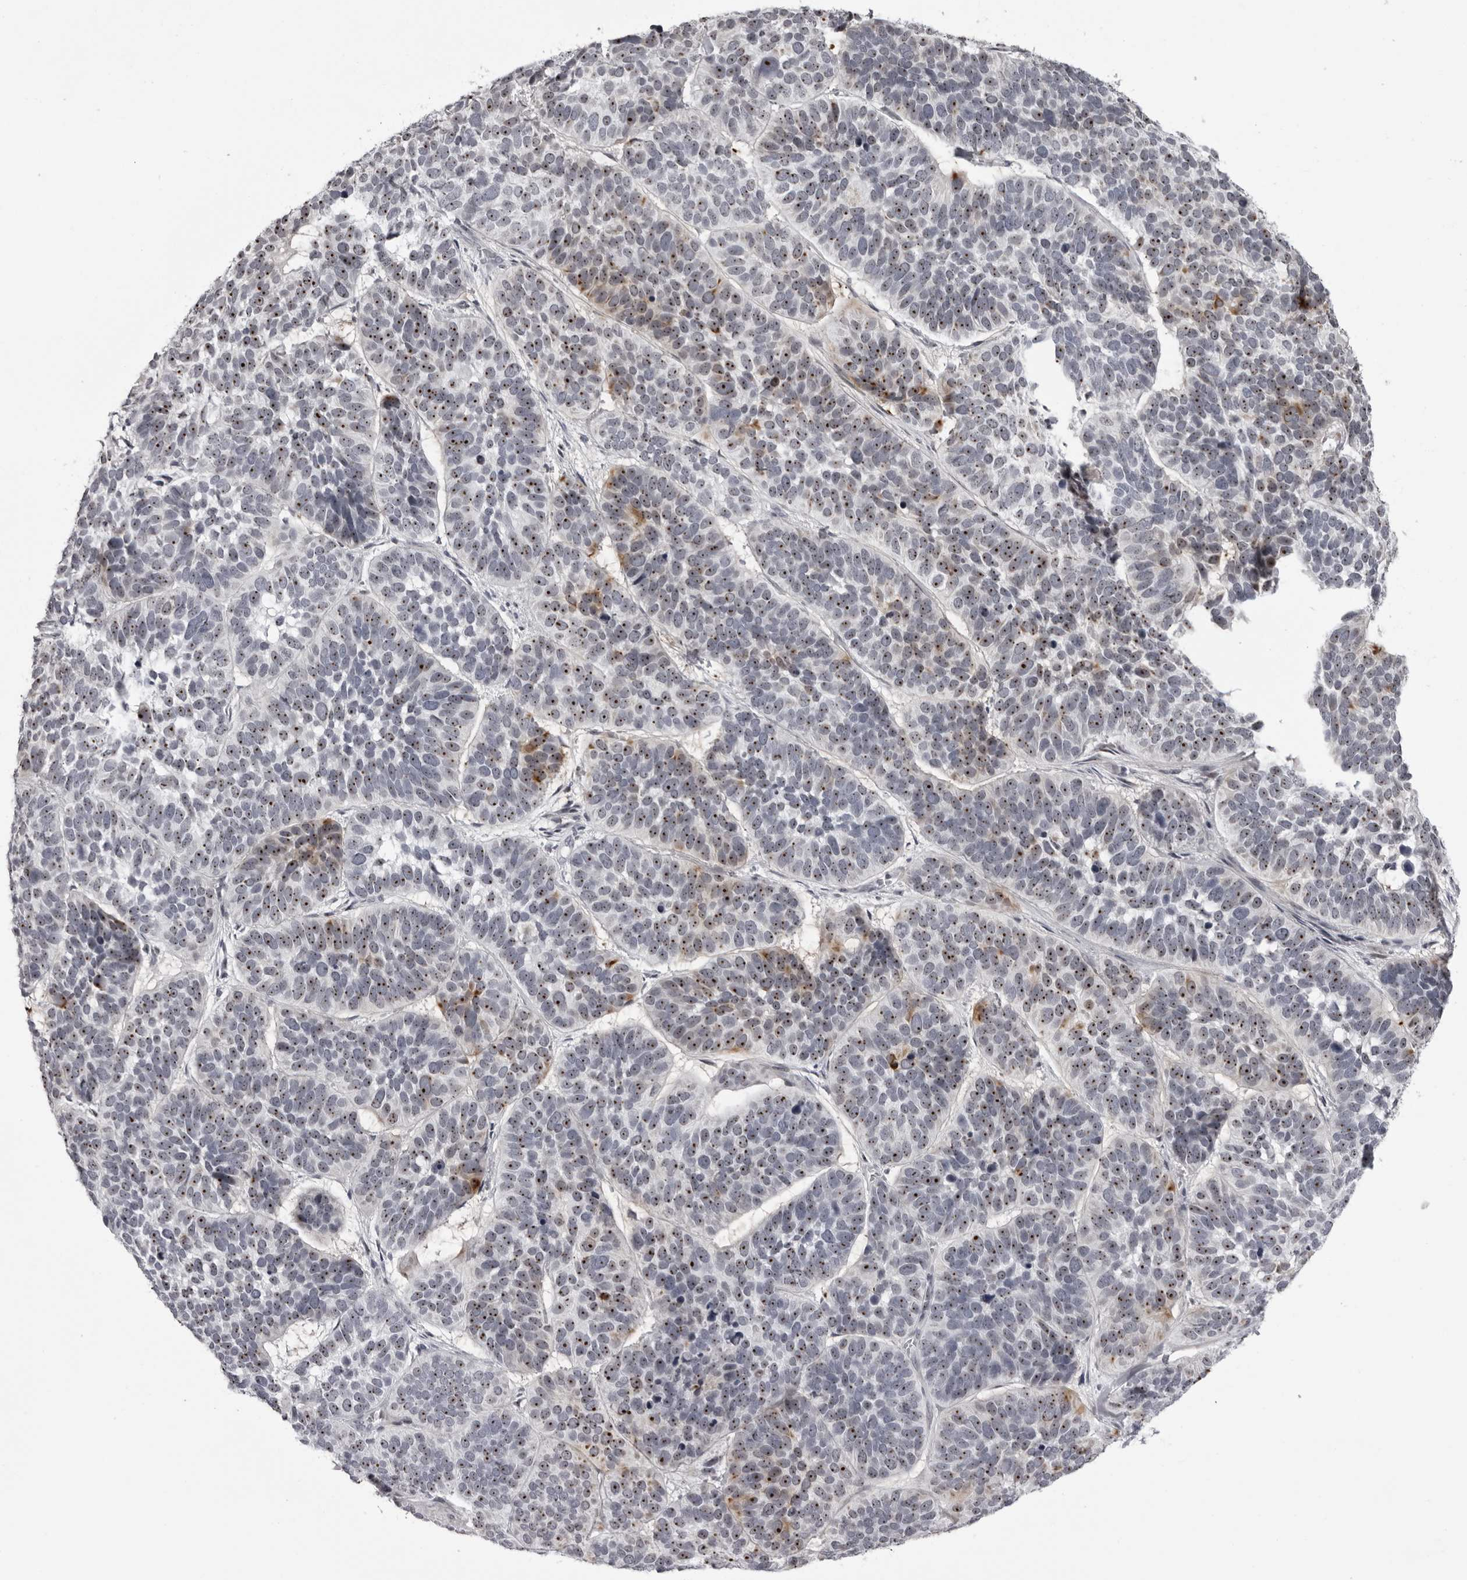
{"staining": {"intensity": "strong", "quantity": "25%-75%", "location": "nuclear"}, "tissue": "skin cancer", "cell_type": "Tumor cells", "image_type": "cancer", "snomed": [{"axis": "morphology", "description": "Basal cell carcinoma"}, {"axis": "topography", "description": "Skin"}], "caption": "Protein analysis of skin cancer (basal cell carcinoma) tissue reveals strong nuclear expression in about 25%-75% of tumor cells.", "gene": "HELZ", "patient": {"sex": "male", "age": 62}}